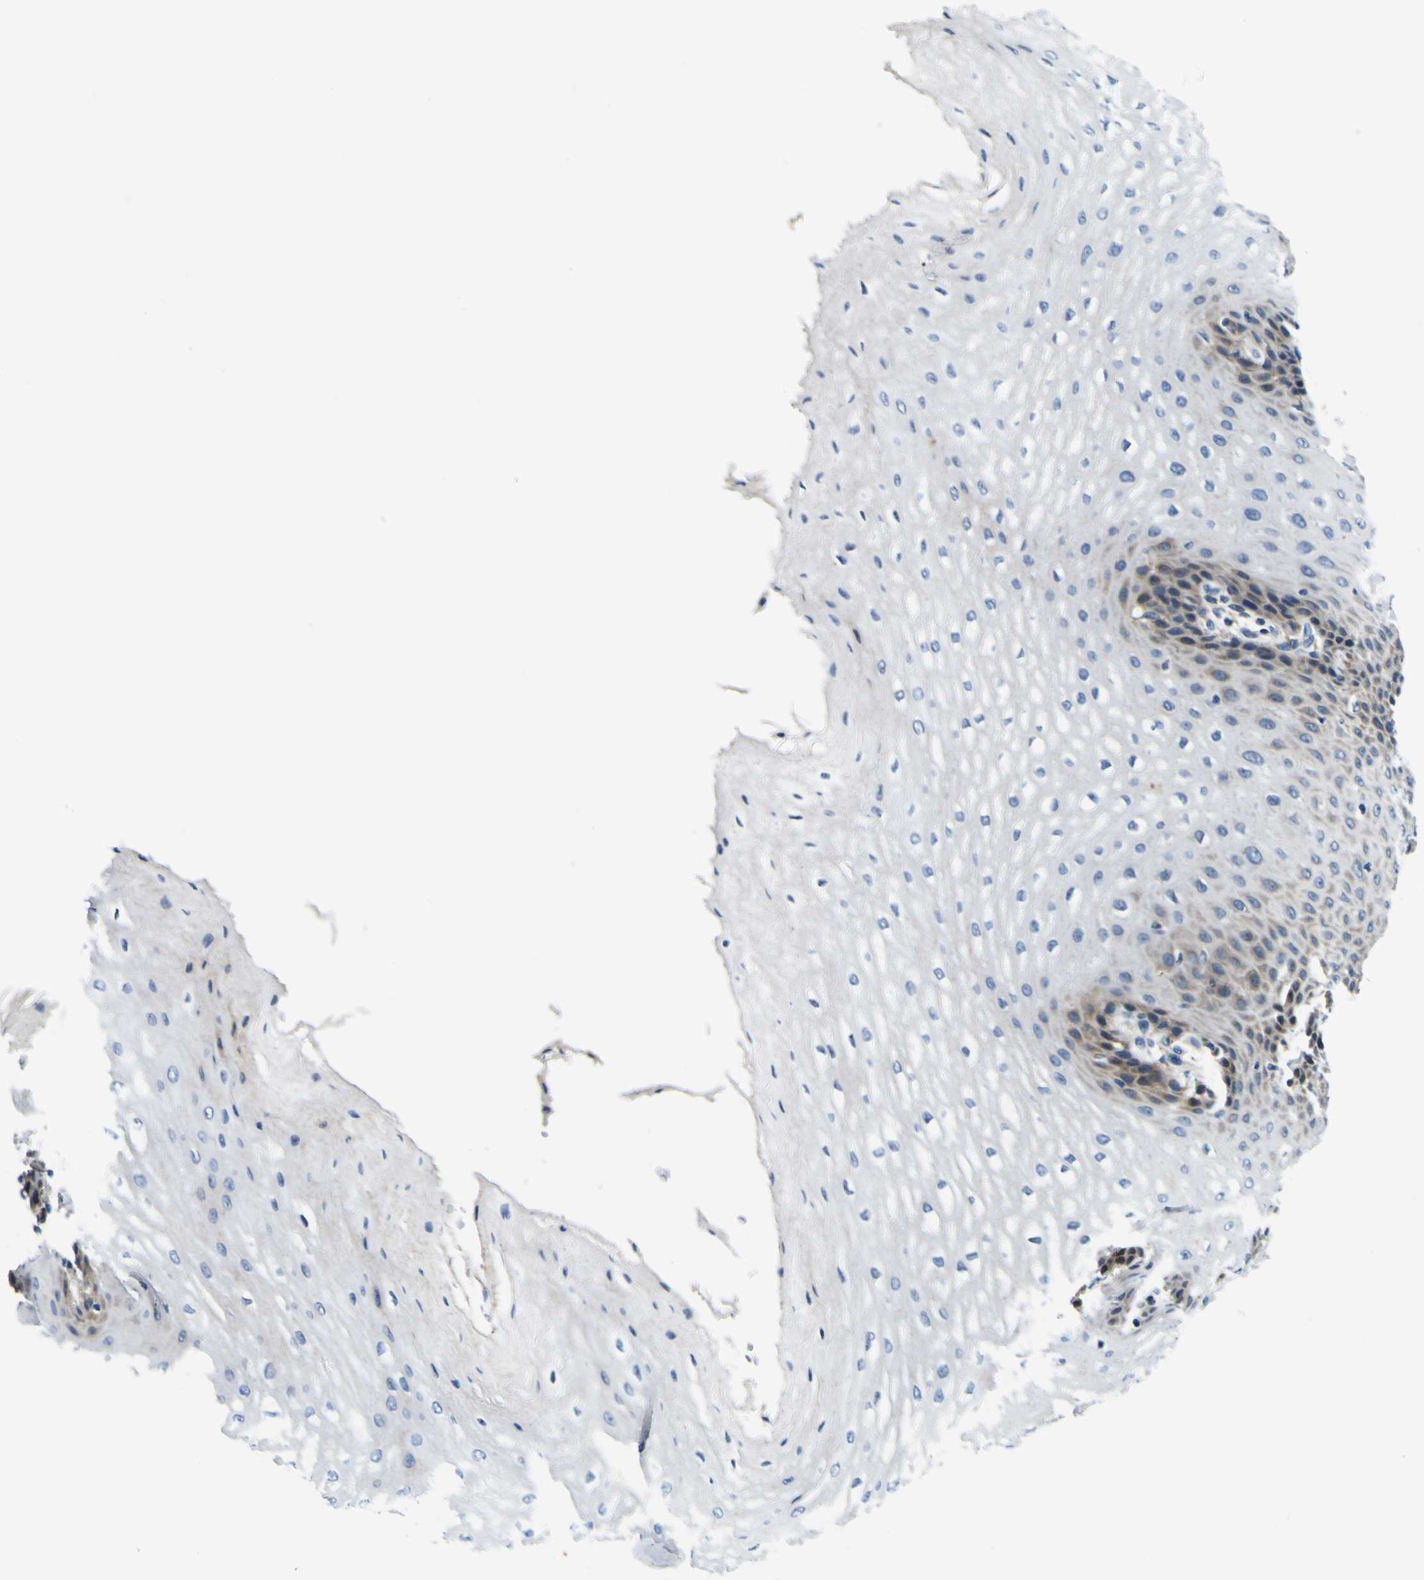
{"staining": {"intensity": "moderate", "quantity": "<25%", "location": "cytoplasmic/membranous"}, "tissue": "esophagus", "cell_type": "Squamous epithelial cells", "image_type": "normal", "snomed": [{"axis": "morphology", "description": "Normal tissue, NOS"}, {"axis": "topography", "description": "Esophagus"}], "caption": "Immunohistochemistry image of unremarkable esophagus: esophagus stained using immunohistochemistry (IHC) demonstrates low levels of moderate protein expression localized specifically in the cytoplasmic/membranous of squamous epithelial cells, appearing as a cytoplasmic/membranous brown color.", "gene": "NLRP3", "patient": {"sex": "male", "age": 54}}